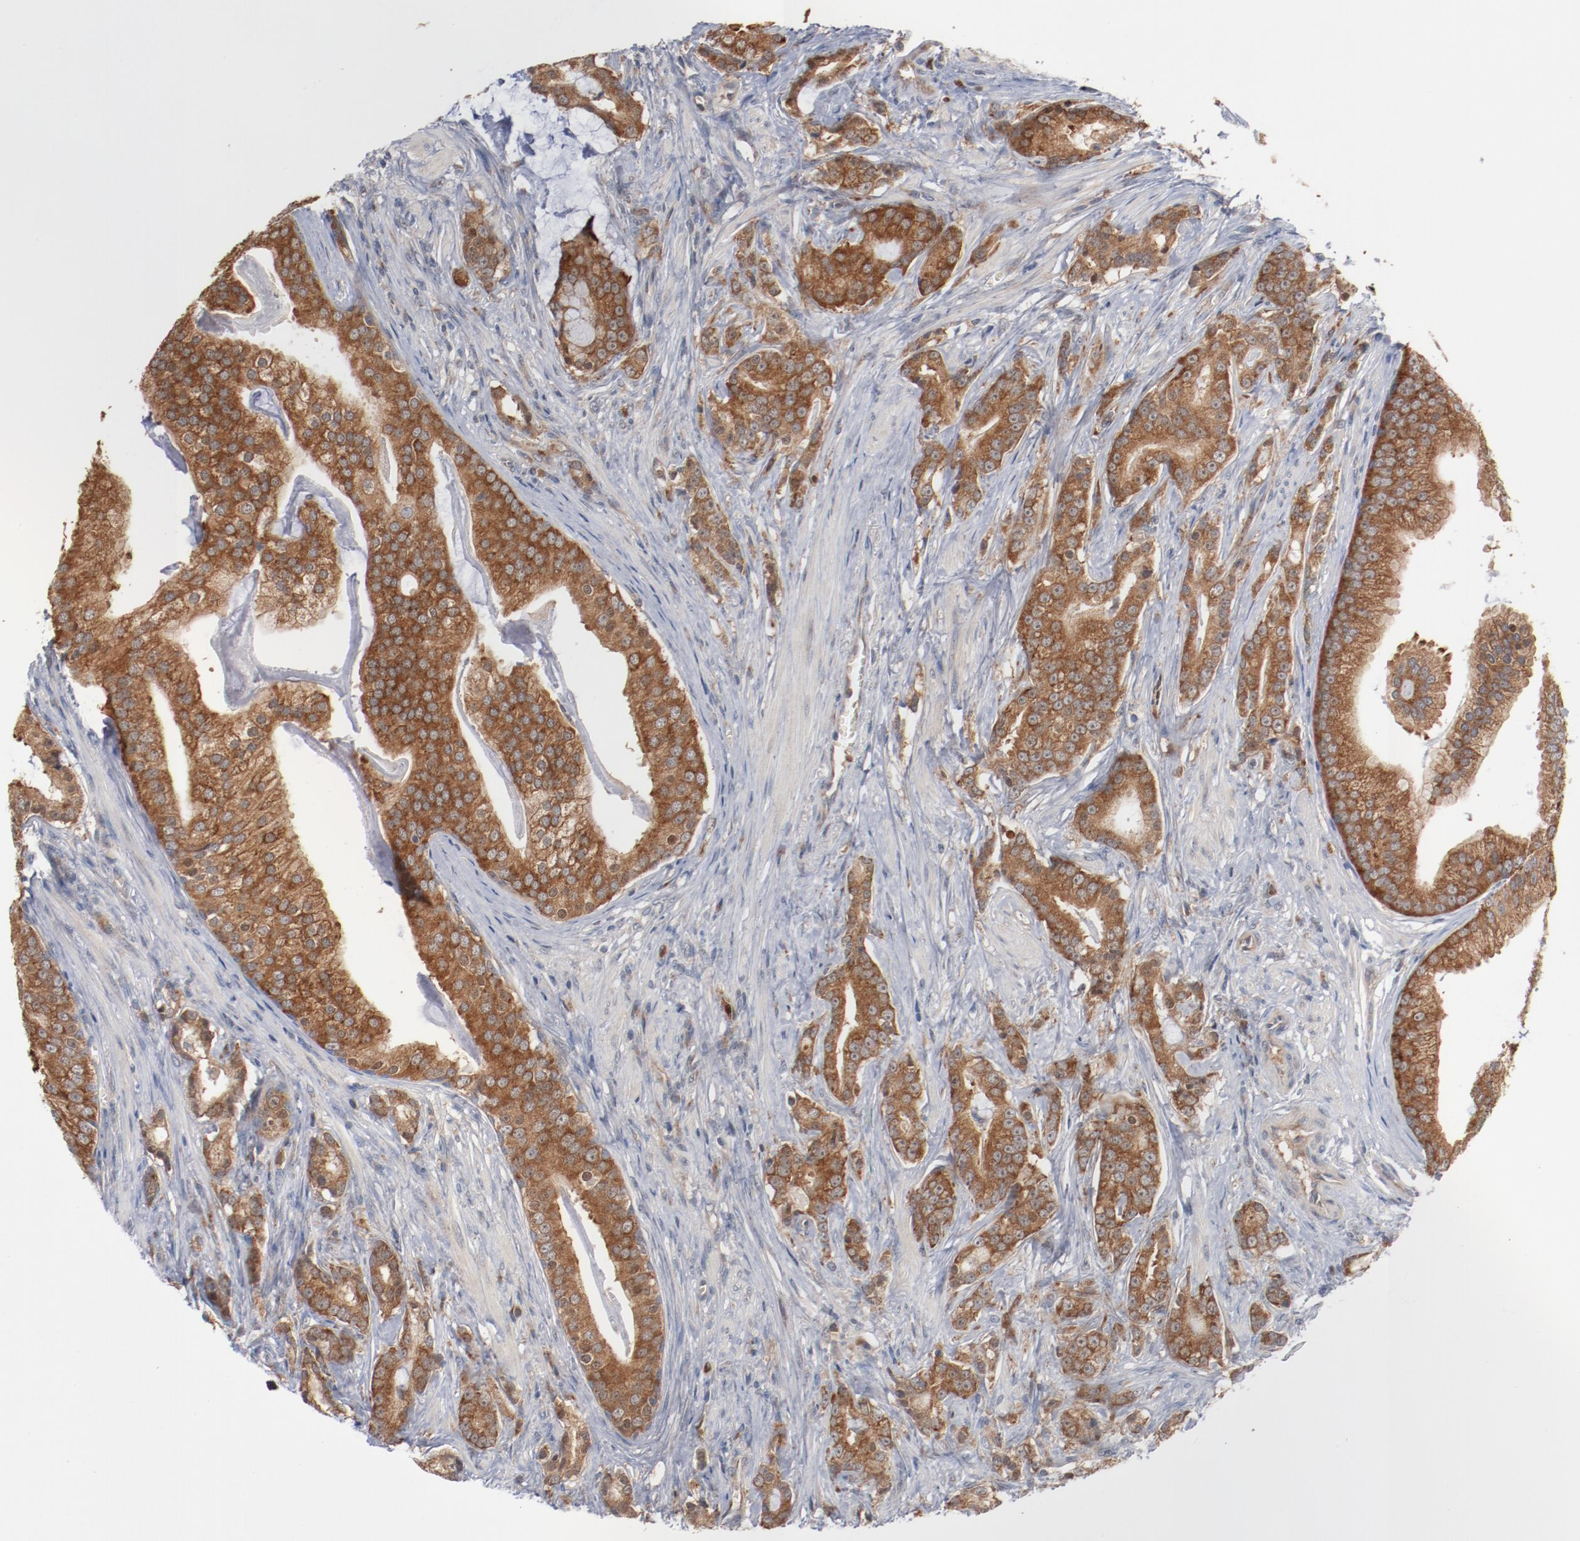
{"staining": {"intensity": "moderate", "quantity": ">75%", "location": "cytoplasmic/membranous"}, "tissue": "prostate cancer", "cell_type": "Tumor cells", "image_type": "cancer", "snomed": [{"axis": "morphology", "description": "Adenocarcinoma, Low grade"}, {"axis": "topography", "description": "Prostate"}], "caption": "Prostate cancer (low-grade adenocarcinoma) stained for a protein (brown) displays moderate cytoplasmic/membranous positive staining in about >75% of tumor cells.", "gene": "RNASE11", "patient": {"sex": "male", "age": 58}}